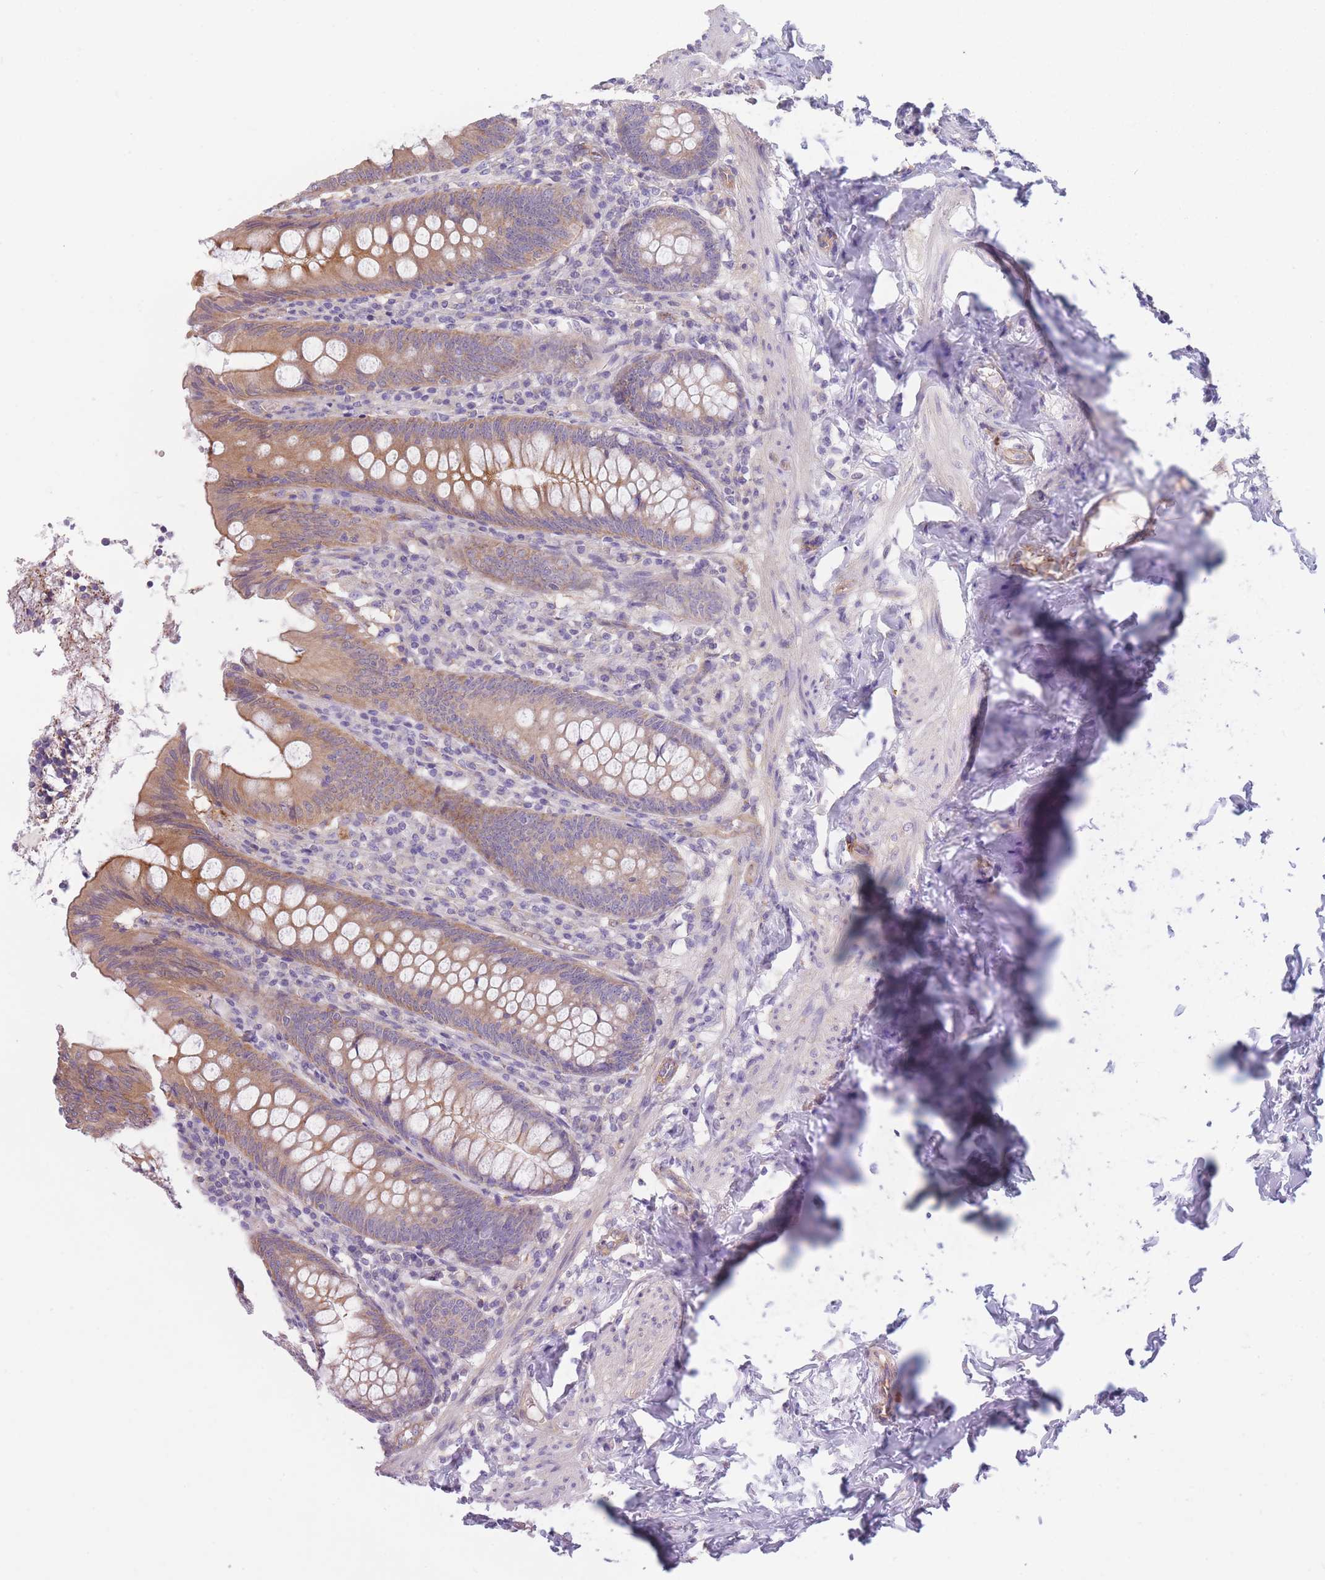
{"staining": {"intensity": "moderate", "quantity": ">75%", "location": "cytoplasmic/membranous"}, "tissue": "appendix", "cell_type": "Glandular cells", "image_type": "normal", "snomed": [{"axis": "morphology", "description": "Normal tissue, NOS"}, {"axis": "topography", "description": "Appendix"}], "caption": "Glandular cells show moderate cytoplasmic/membranous staining in approximately >75% of cells in benign appendix. The staining is performed using DAB brown chromogen to label protein expression. The nuclei are counter-stained blue using hematoxylin.", "gene": "SERPINB3", "patient": {"sex": "female", "age": 54}}